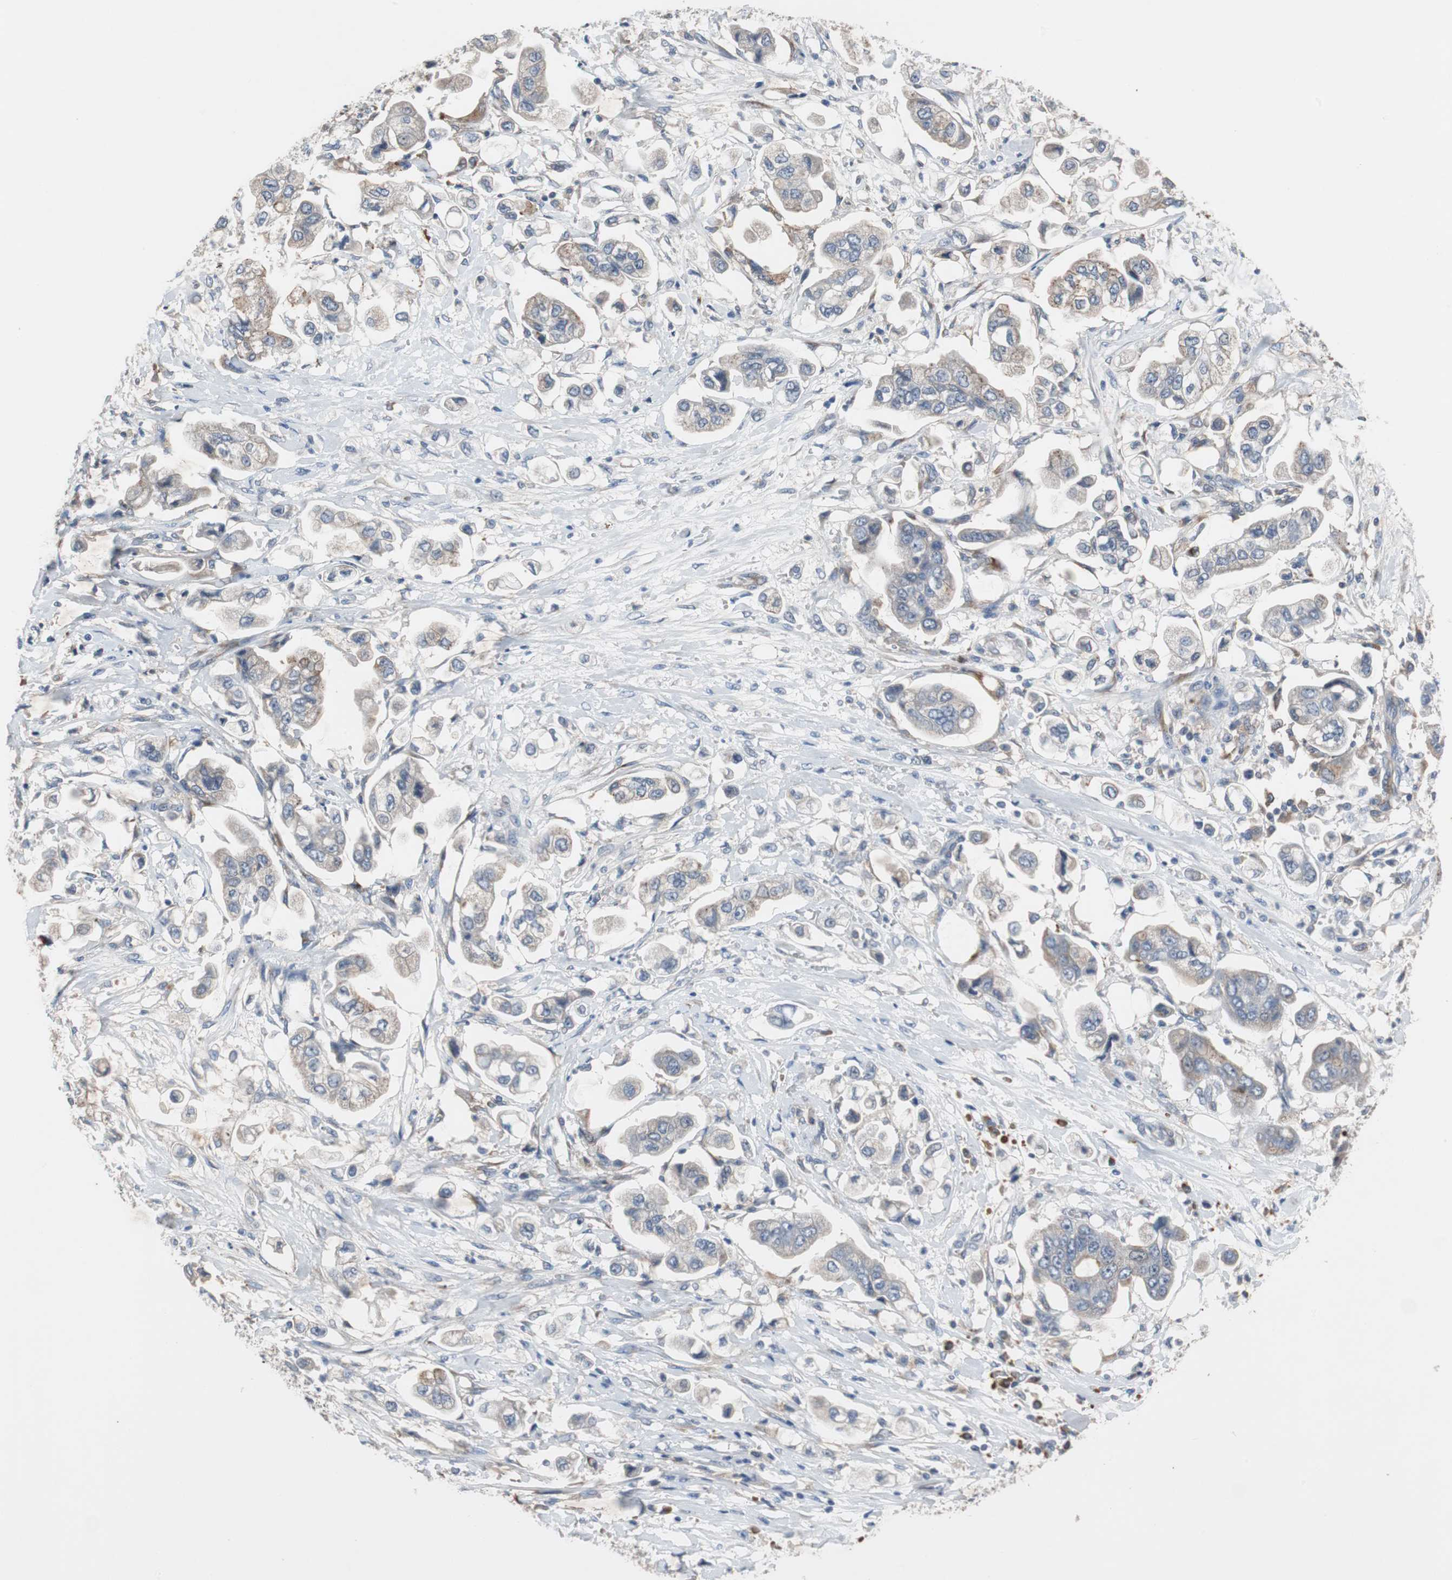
{"staining": {"intensity": "weak", "quantity": "<25%", "location": "cytoplasmic/membranous"}, "tissue": "stomach cancer", "cell_type": "Tumor cells", "image_type": "cancer", "snomed": [{"axis": "morphology", "description": "Adenocarcinoma, NOS"}, {"axis": "topography", "description": "Stomach"}], "caption": "Immunohistochemical staining of adenocarcinoma (stomach) exhibits no significant expression in tumor cells.", "gene": "SORT1", "patient": {"sex": "male", "age": 62}}